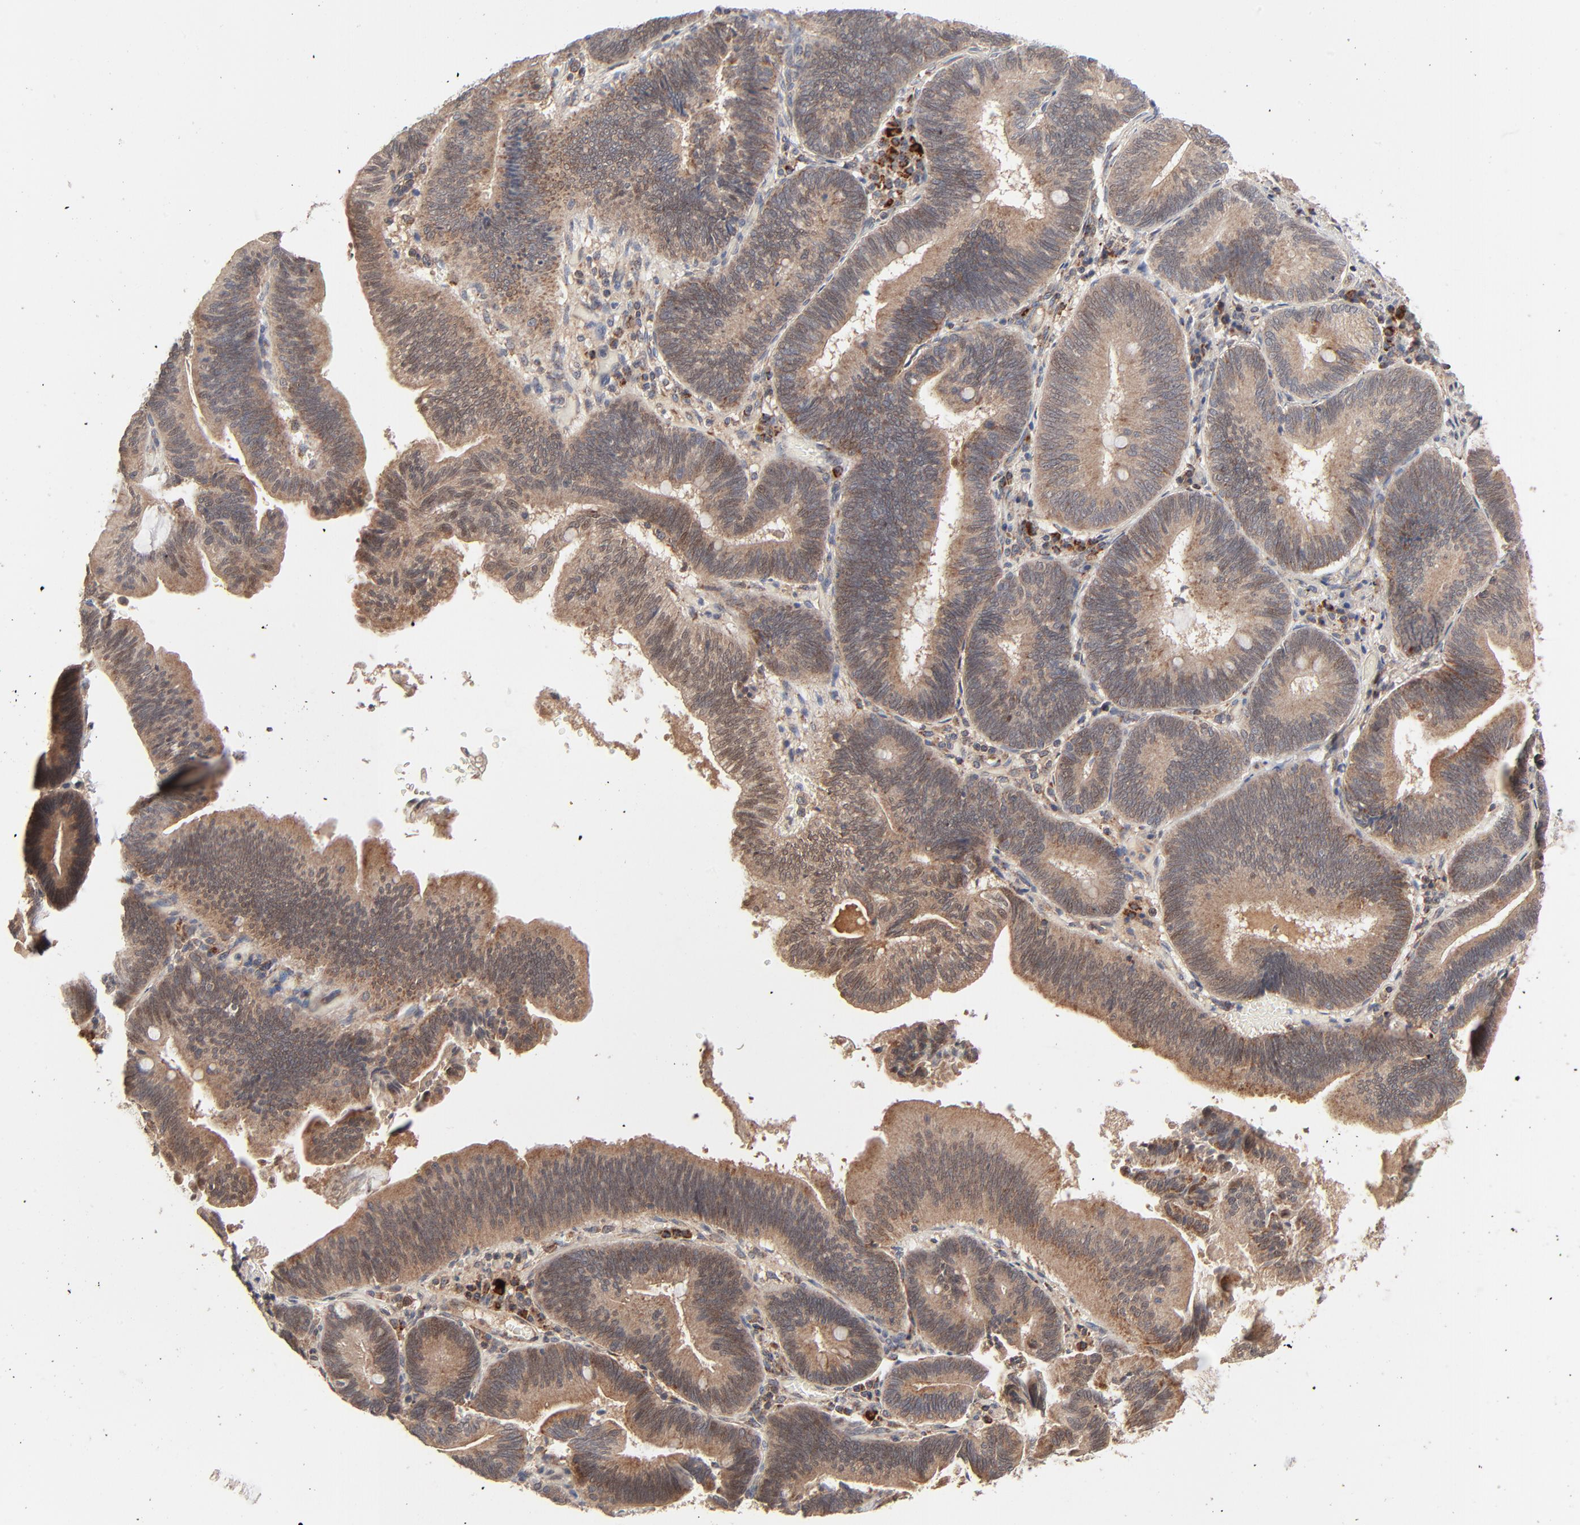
{"staining": {"intensity": "moderate", "quantity": ">75%", "location": "cytoplasmic/membranous,nuclear"}, "tissue": "pancreatic cancer", "cell_type": "Tumor cells", "image_type": "cancer", "snomed": [{"axis": "morphology", "description": "Adenocarcinoma, NOS"}, {"axis": "topography", "description": "Pancreas"}], "caption": "Brown immunohistochemical staining in human pancreatic cancer (adenocarcinoma) reveals moderate cytoplasmic/membranous and nuclear staining in about >75% of tumor cells. (DAB (3,3'-diaminobenzidine) IHC, brown staining for protein, blue staining for nuclei).", "gene": "ABLIM3", "patient": {"sex": "male", "age": 82}}